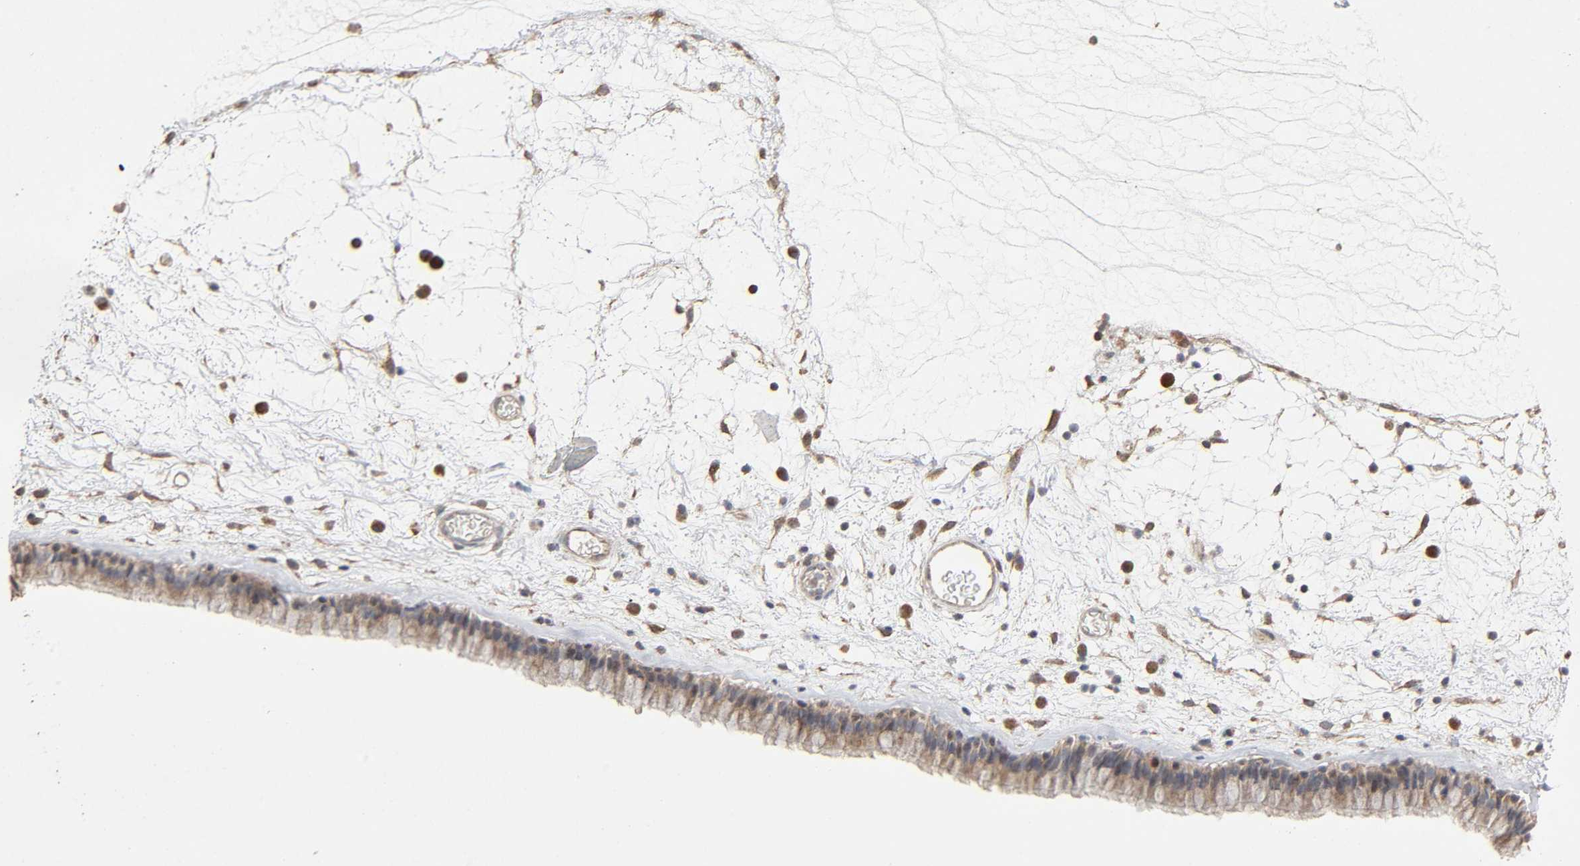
{"staining": {"intensity": "weak", "quantity": ">75%", "location": "cytoplasmic/membranous"}, "tissue": "nasopharynx", "cell_type": "Respiratory epithelial cells", "image_type": "normal", "snomed": [{"axis": "morphology", "description": "Normal tissue, NOS"}, {"axis": "morphology", "description": "Inflammation, NOS"}, {"axis": "topography", "description": "Nasopharynx"}], "caption": "A high-resolution photomicrograph shows immunohistochemistry staining of normal nasopharynx, which displays weak cytoplasmic/membranous staining in about >75% of respiratory epithelial cells.", "gene": "CDK6", "patient": {"sex": "male", "age": 48}}